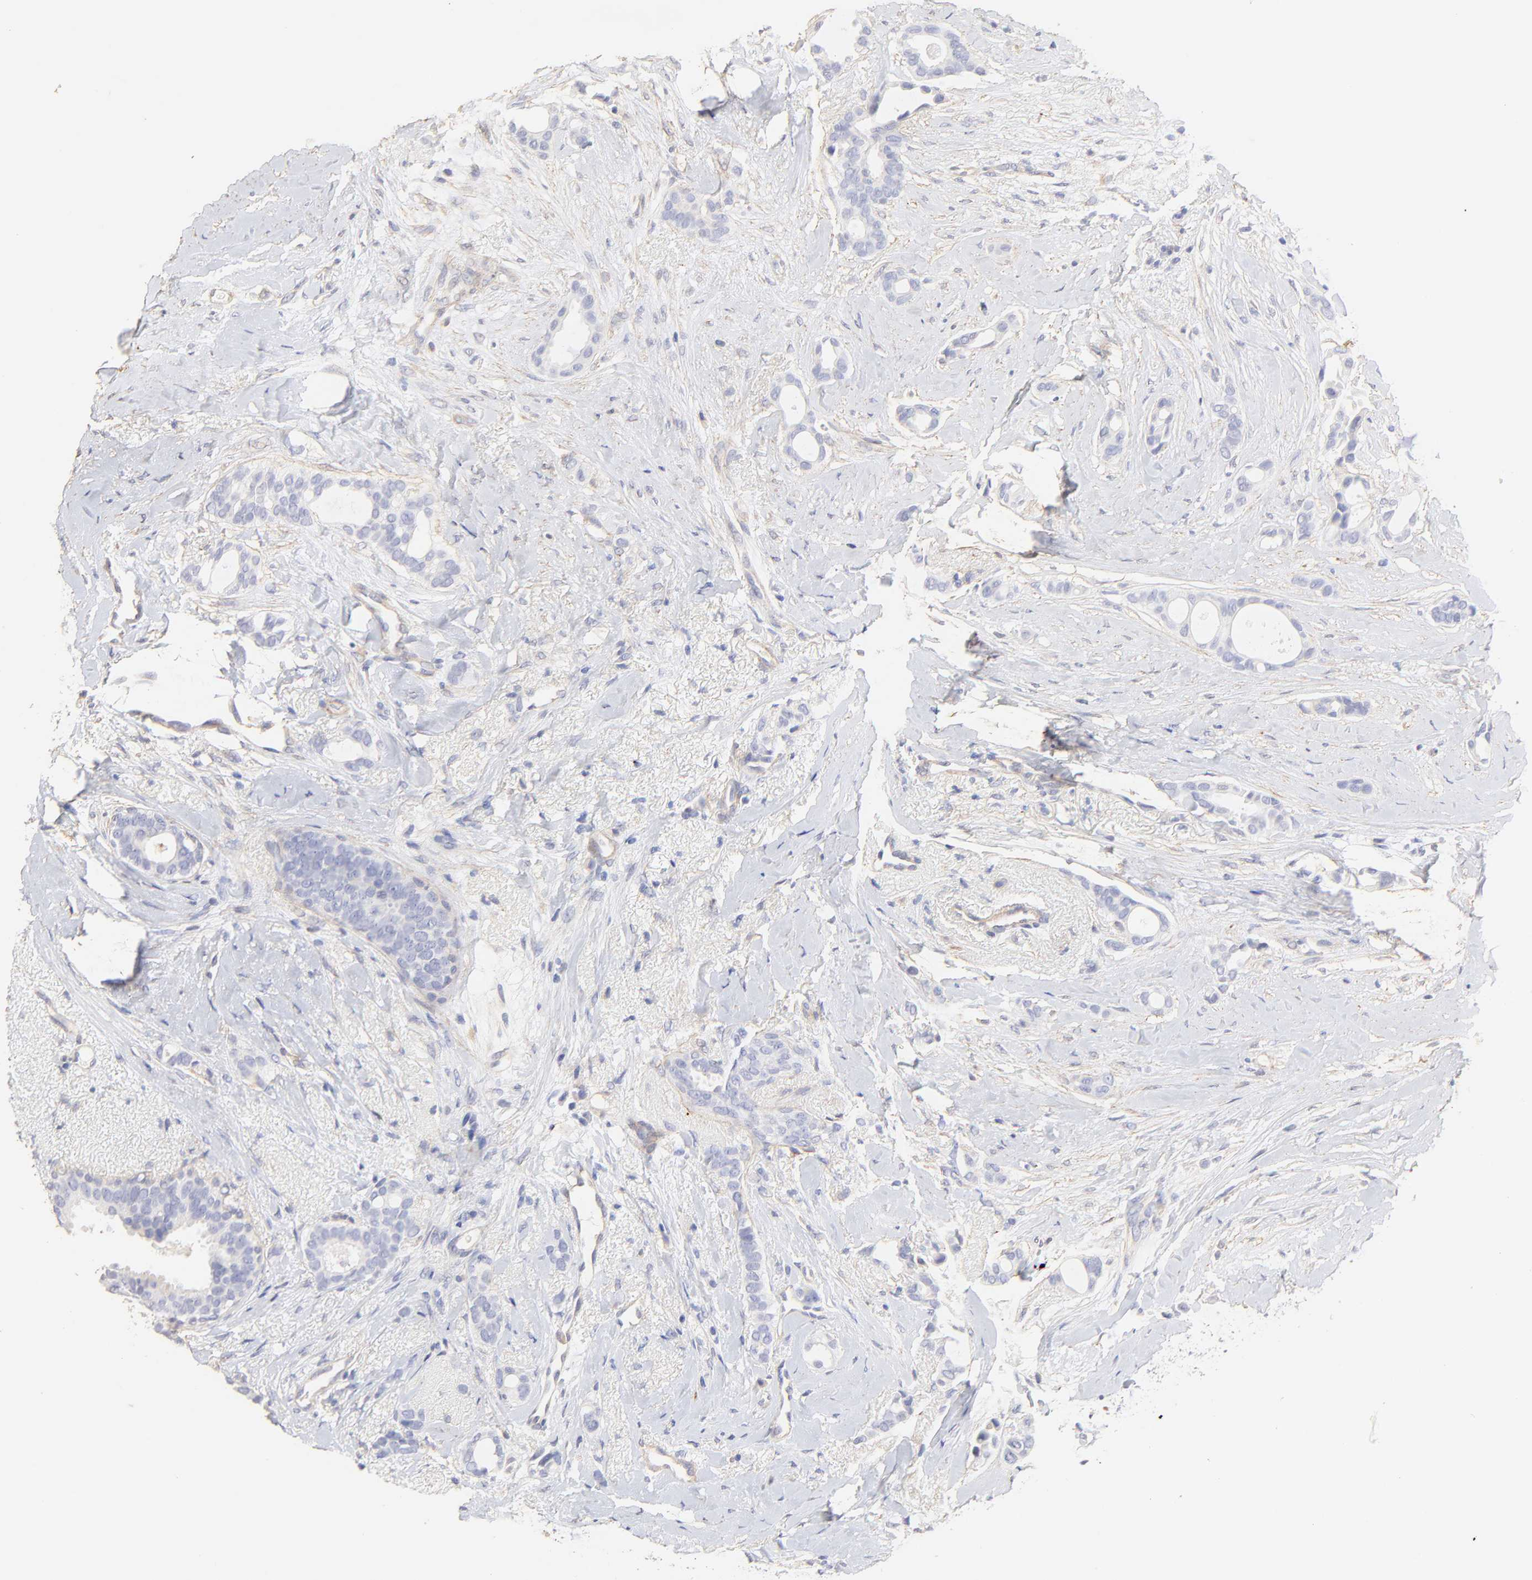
{"staining": {"intensity": "negative", "quantity": "none", "location": "none"}, "tissue": "breast cancer", "cell_type": "Tumor cells", "image_type": "cancer", "snomed": [{"axis": "morphology", "description": "Duct carcinoma"}, {"axis": "topography", "description": "Breast"}], "caption": "Immunohistochemical staining of breast cancer (invasive ductal carcinoma) exhibits no significant positivity in tumor cells. (Stains: DAB (3,3'-diaminobenzidine) immunohistochemistry with hematoxylin counter stain, Microscopy: brightfield microscopy at high magnification).", "gene": "ACTRT1", "patient": {"sex": "female", "age": 54}}